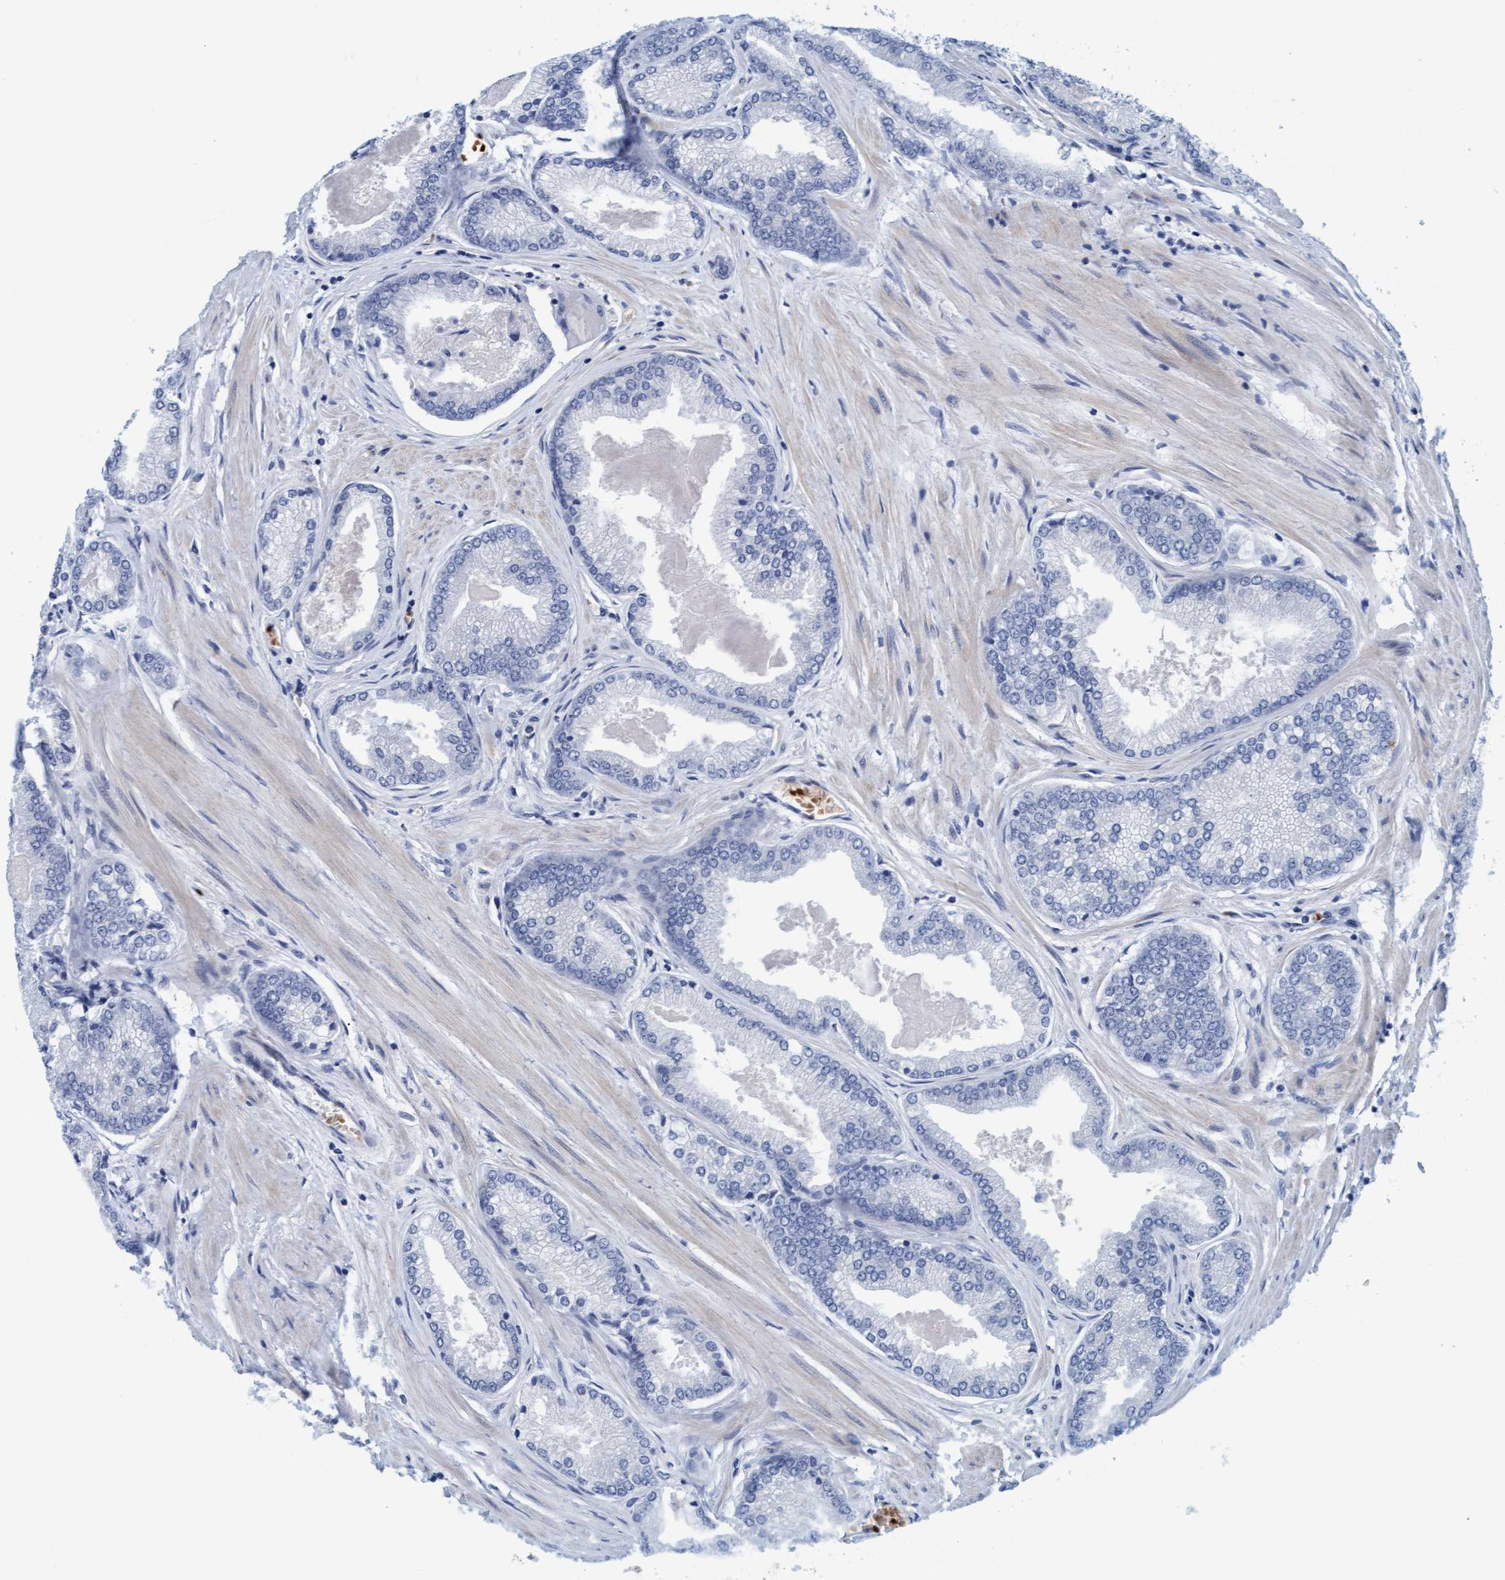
{"staining": {"intensity": "negative", "quantity": "none", "location": "none"}, "tissue": "prostate cancer", "cell_type": "Tumor cells", "image_type": "cancer", "snomed": [{"axis": "morphology", "description": "Adenocarcinoma, High grade"}, {"axis": "topography", "description": "Prostate"}], "caption": "Prostate cancer (adenocarcinoma (high-grade)) was stained to show a protein in brown. There is no significant staining in tumor cells. (DAB (3,3'-diaminobenzidine) immunohistochemistry with hematoxylin counter stain).", "gene": "P2RX5", "patient": {"sex": "male", "age": 61}}